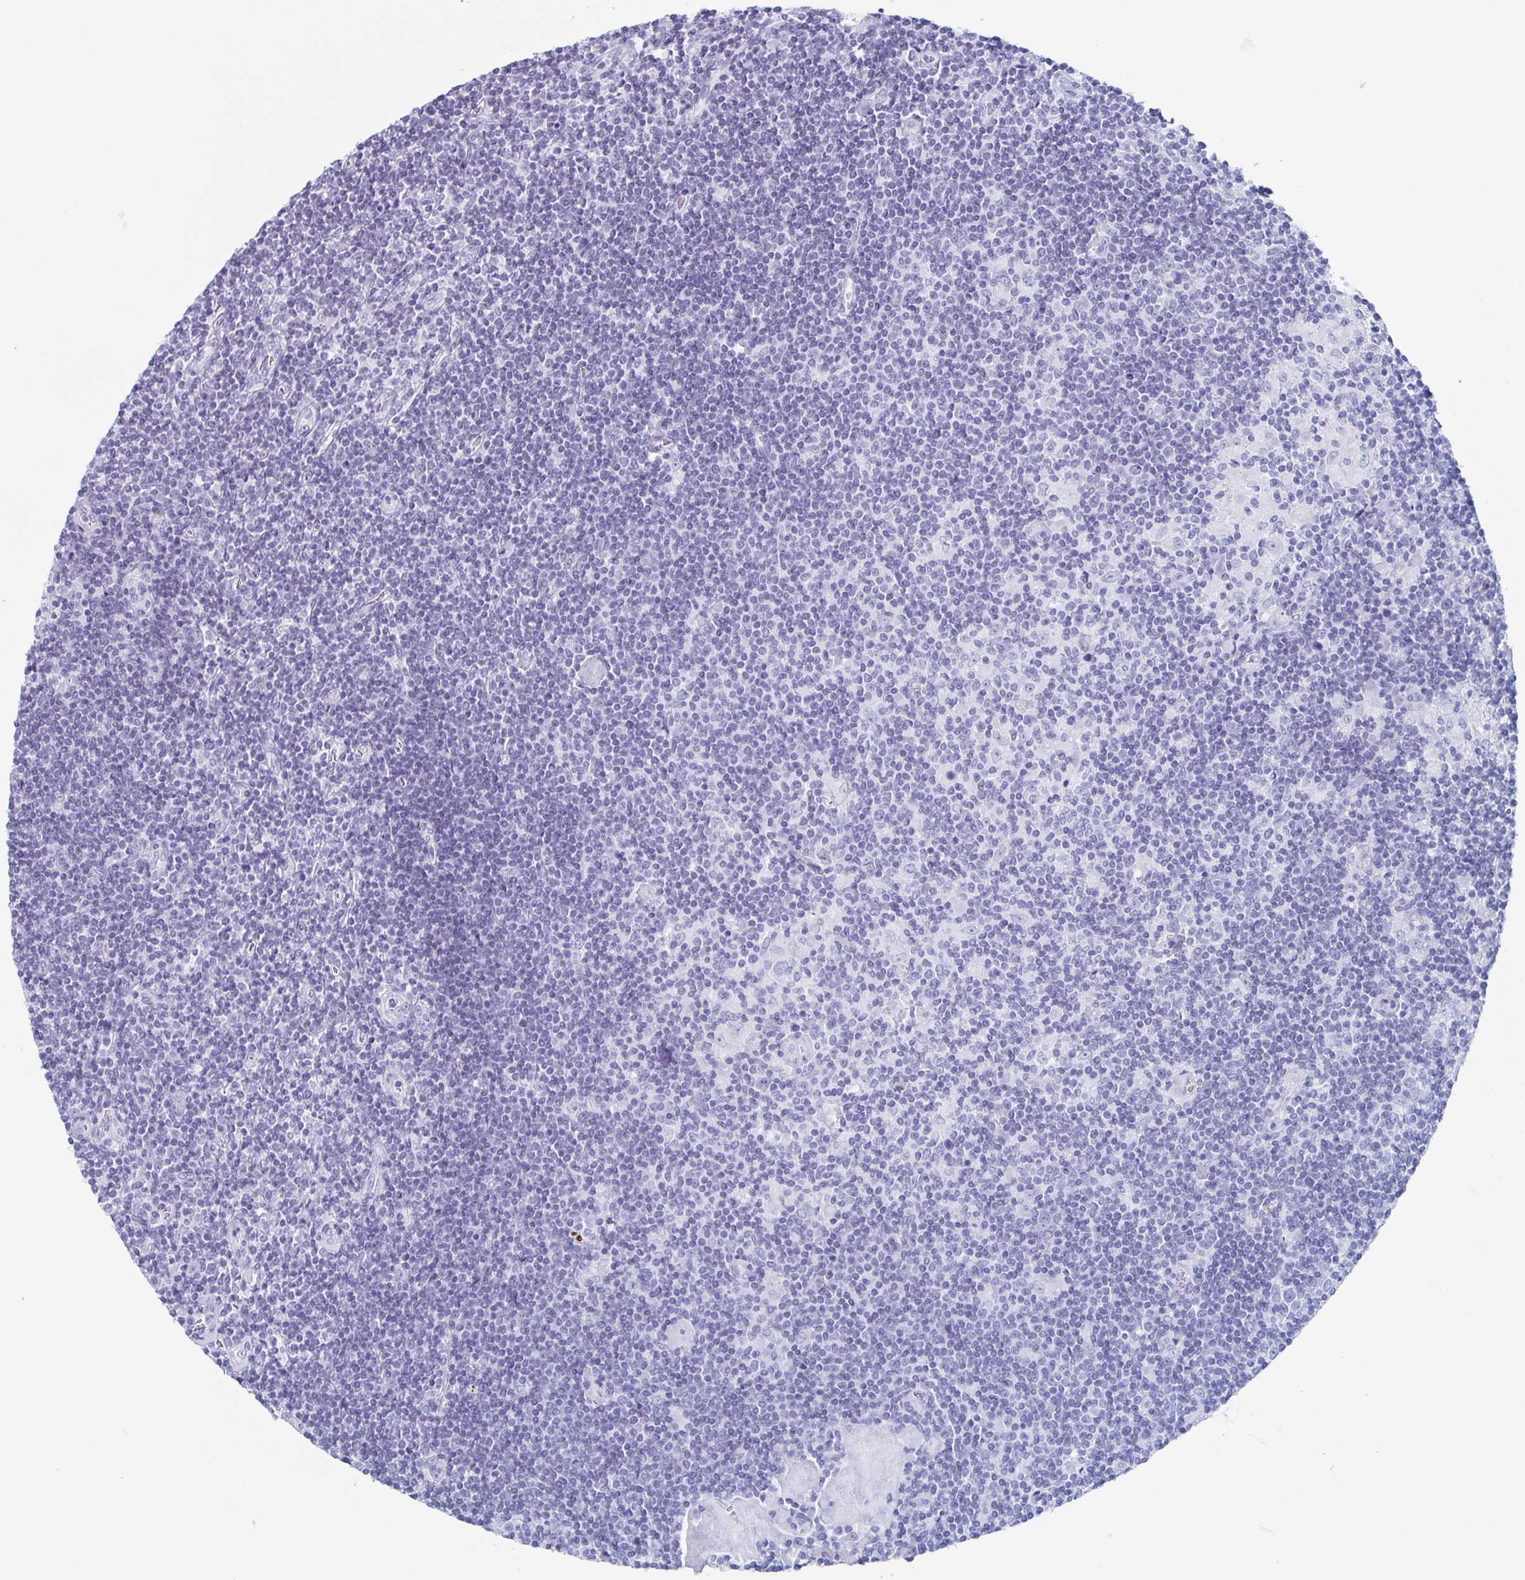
{"staining": {"intensity": "negative", "quantity": "none", "location": "none"}, "tissue": "lymphoma", "cell_type": "Tumor cells", "image_type": "cancer", "snomed": [{"axis": "morphology", "description": "Hodgkin's disease, NOS"}, {"axis": "topography", "description": "Lymph node"}], "caption": "DAB immunohistochemical staining of human lymphoma reveals no significant staining in tumor cells.", "gene": "ENKUR", "patient": {"sex": "male", "age": 40}}